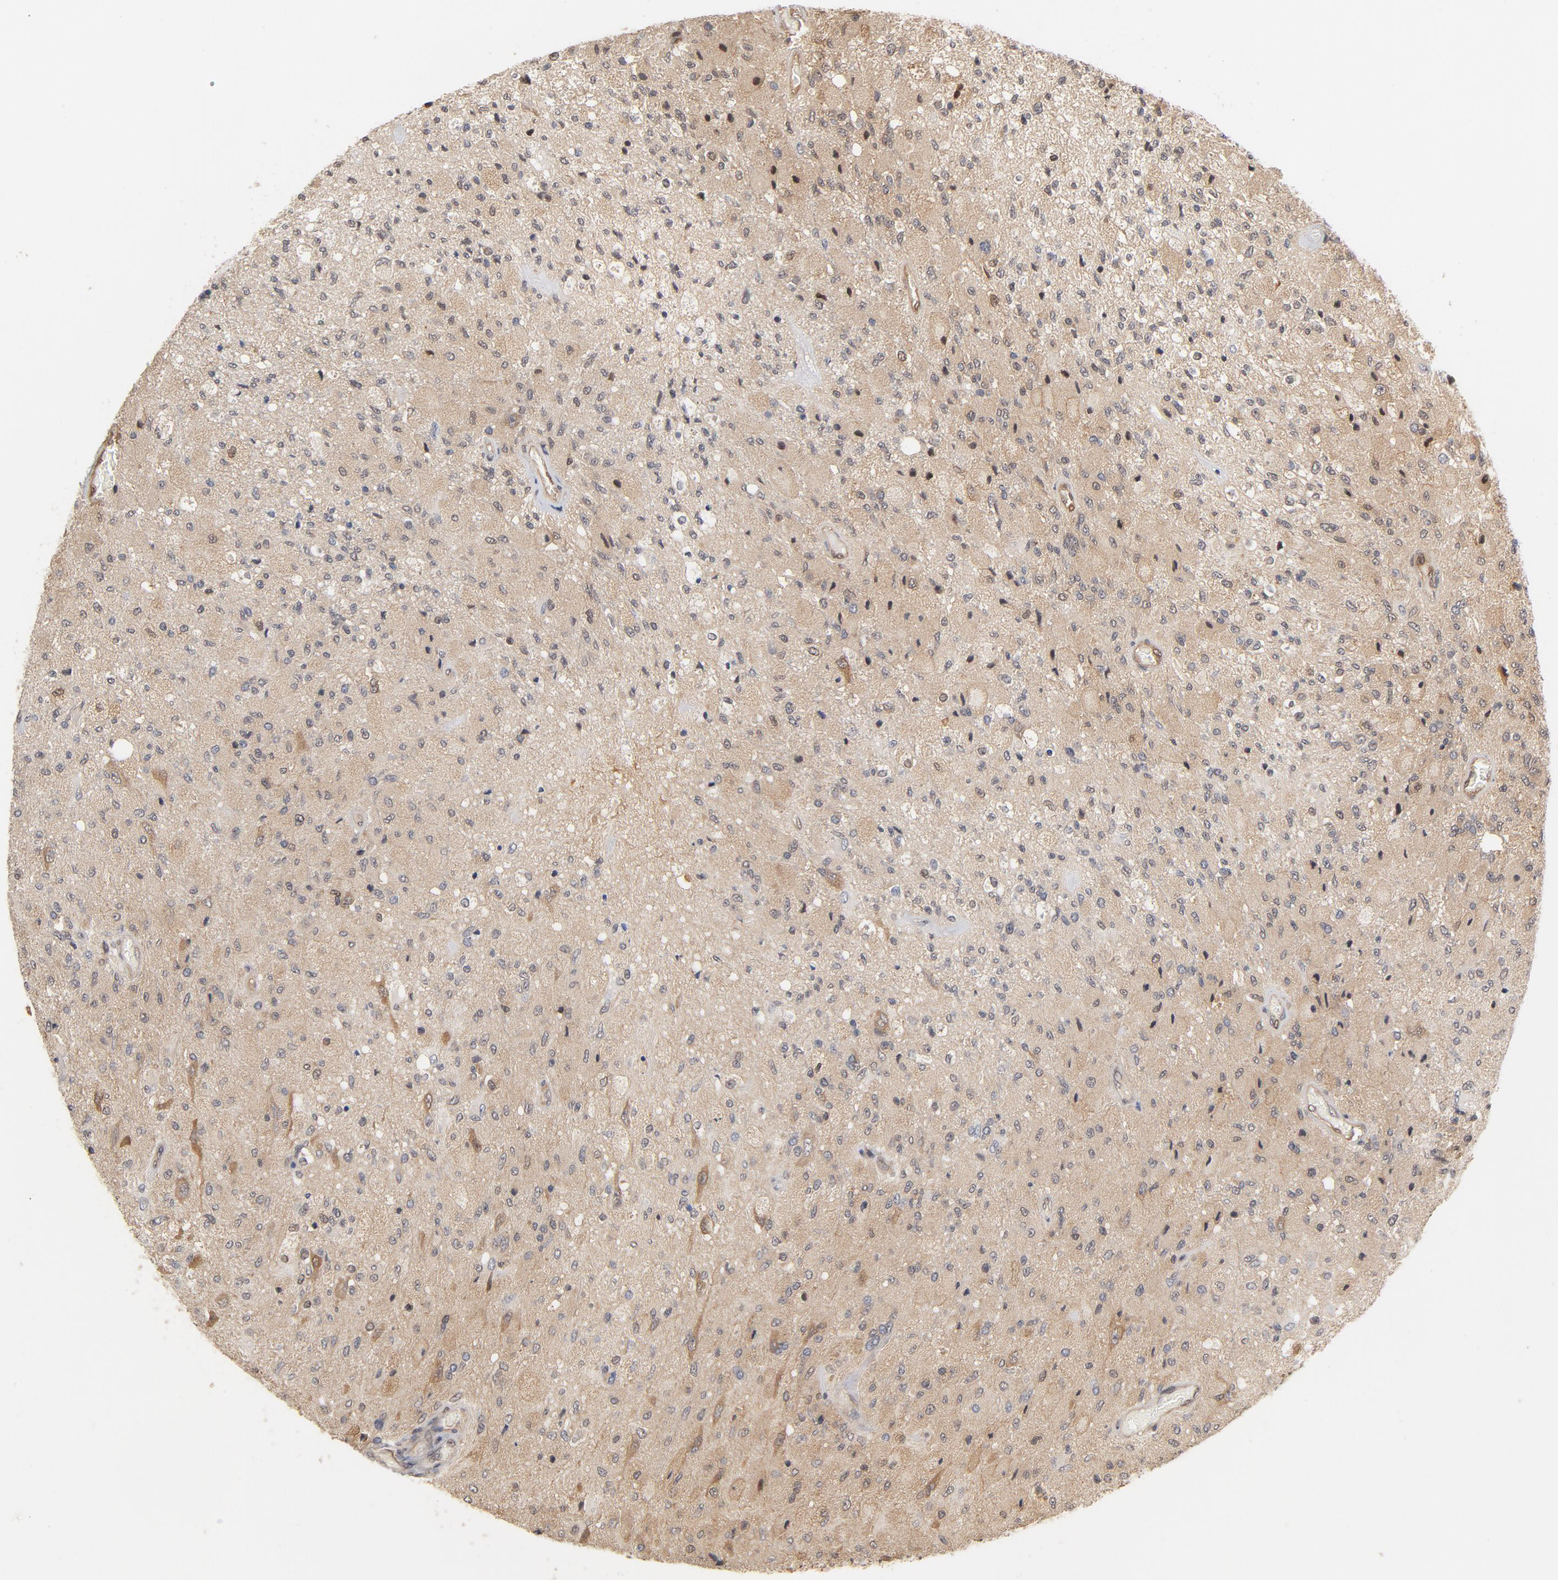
{"staining": {"intensity": "weak", "quantity": ">75%", "location": "cytoplasmic/membranous"}, "tissue": "glioma", "cell_type": "Tumor cells", "image_type": "cancer", "snomed": [{"axis": "morphology", "description": "Normal tissue, NOS"}, {"axis": "morphology", "description": "Glioma, malignant, High grade"}, {"axis": "topography", "description": "Cerebral cortex"}], "caption": "Immunohistochemical staining of human malignant glioma (high-grade) displays low levels of weak cytoplasmic/membranous positivity in about >75% of tumor cells.", "gene": "CDC37", "patient": {"sex": "male", "age": 77}}